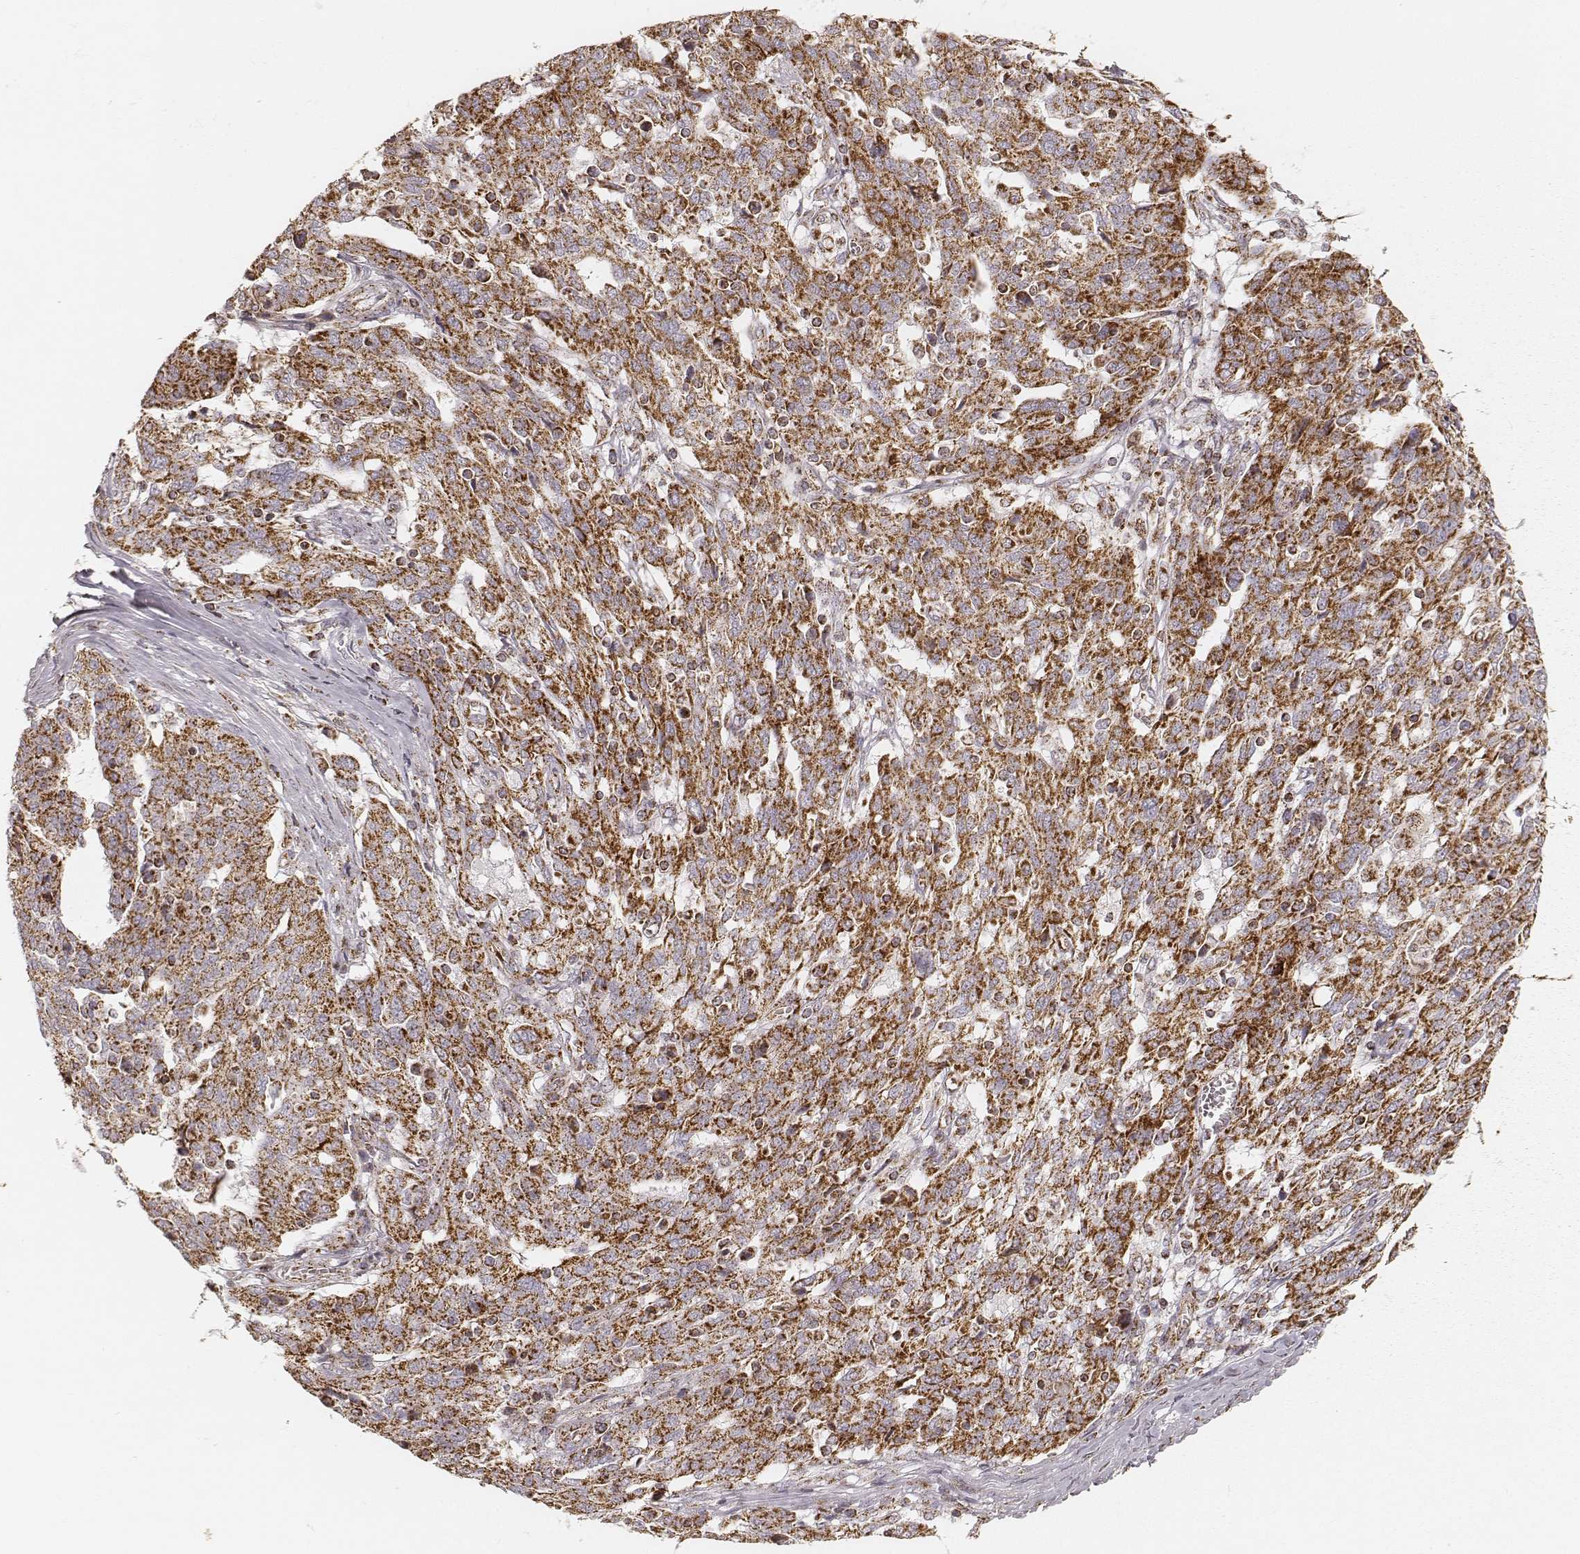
{"staining": {"intensity": "strong", "quantity": ">75%", "location": "cytoplasmic/membranous"}, "tissue": "ovarian cancer", "cell_type": "Tumor cells", "image_type": "cancer", "snomed": [{"axis": "morphology", "description": "Cystadenocarcinoma, serous, NOS"}, {"axis": "topography", "description": "Ovary"}], "caption": "This photomicrograph demonstrates ovarian cancer stained with immunohistochemistry to label a protein in brown. The cytoplasmic/membranous of tumor cells show strong positivity for the protein. Nuclei are counter-stained blue.", "gene": "CS", "patient": {"sex": "female", "age": 67}}